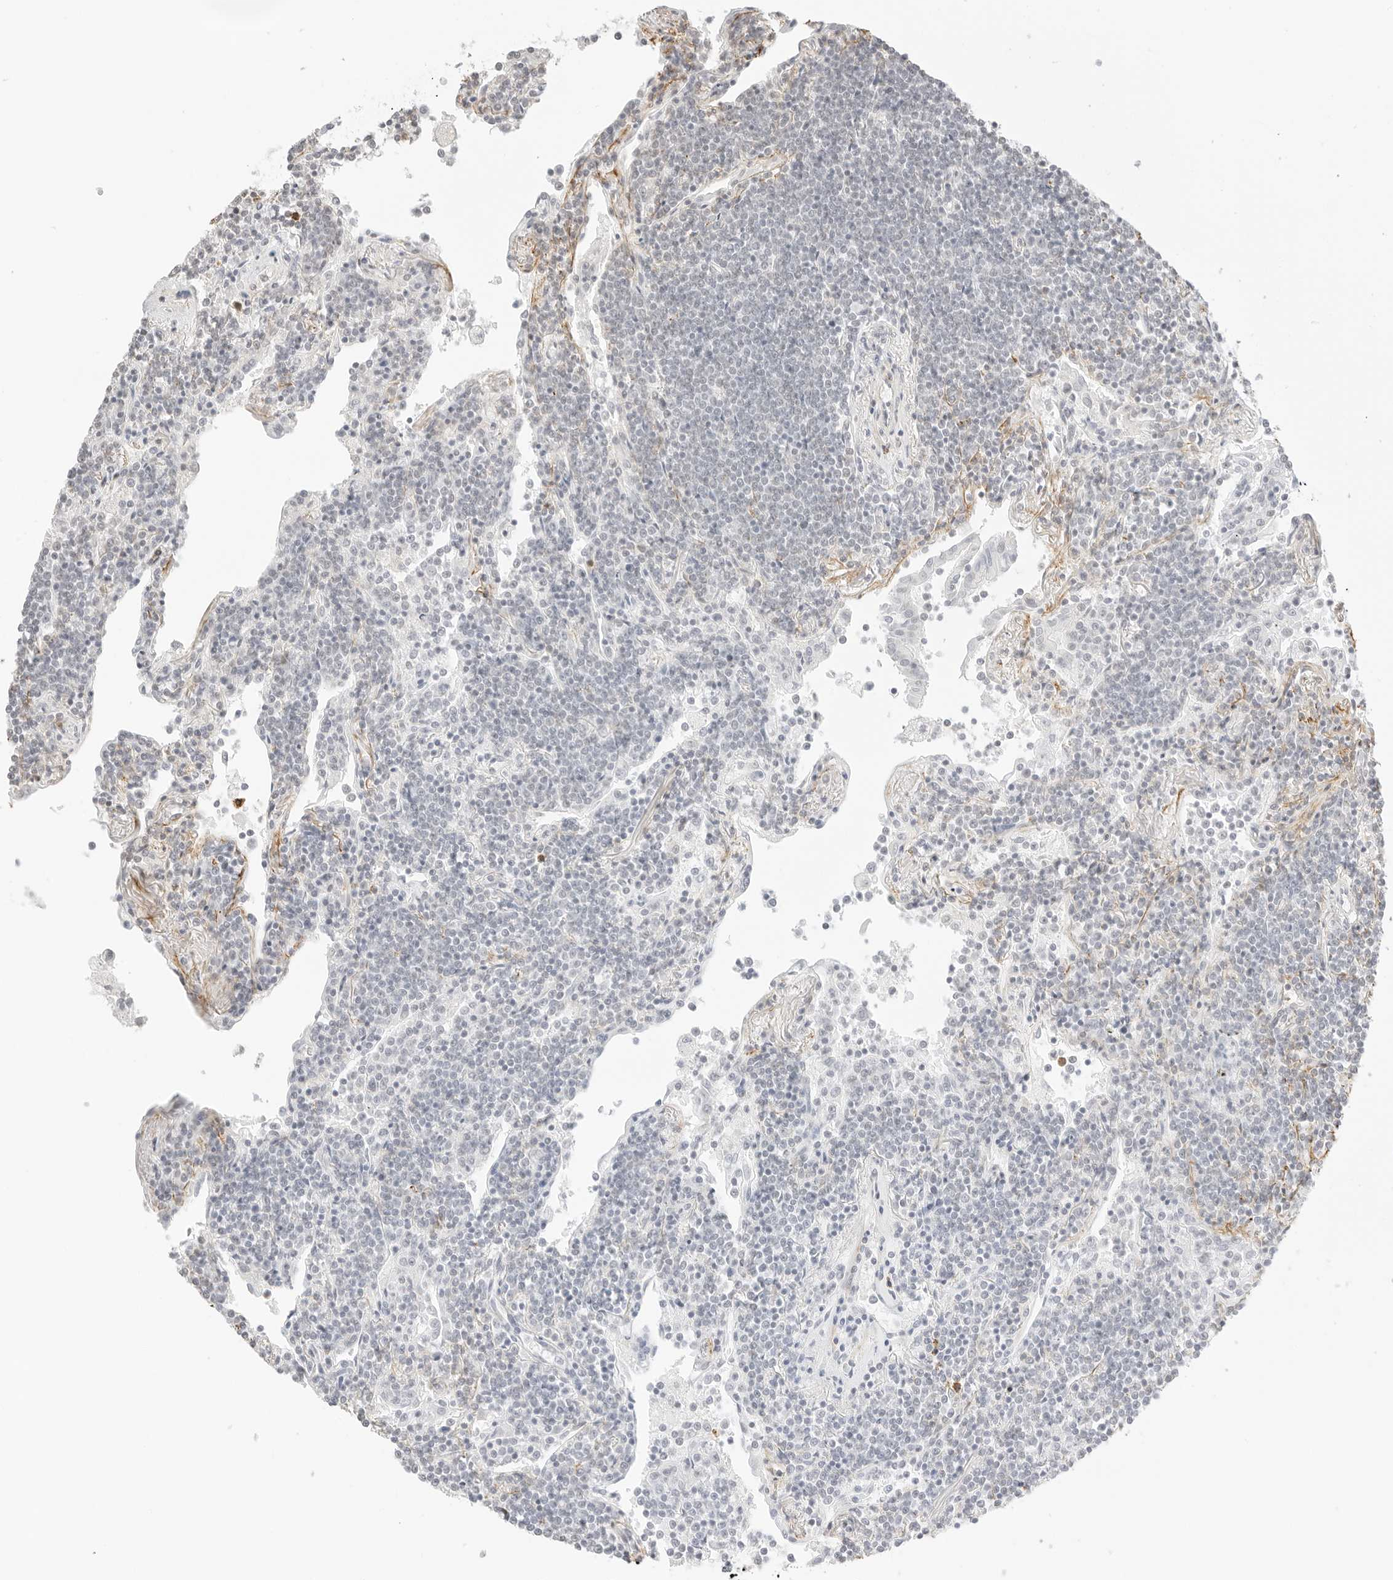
{"staining": {"intensity": "negative", "quantity": "none", "location": "none"}, "tissue": "lymphoma", "cell_type": "Tumor cells", "image_type": "cancer", "snomed": [{"axis": "morphology", "description": "Malignant lymphoma, non-Hodgkin's type, Low grade"}, {"axis": "topography", "description": "Lung"}], "caption": "This micrograph is of low-grade malignant lymphoma, non-Hodgkin's type stained with immunohistochemistry (IHC) to label a protein in brown with the nuclei are counter-stained blue. There is no positivity in tumor cells.", "gene": "FBLN5", "patient": {"sex": "female", "age": 71}}